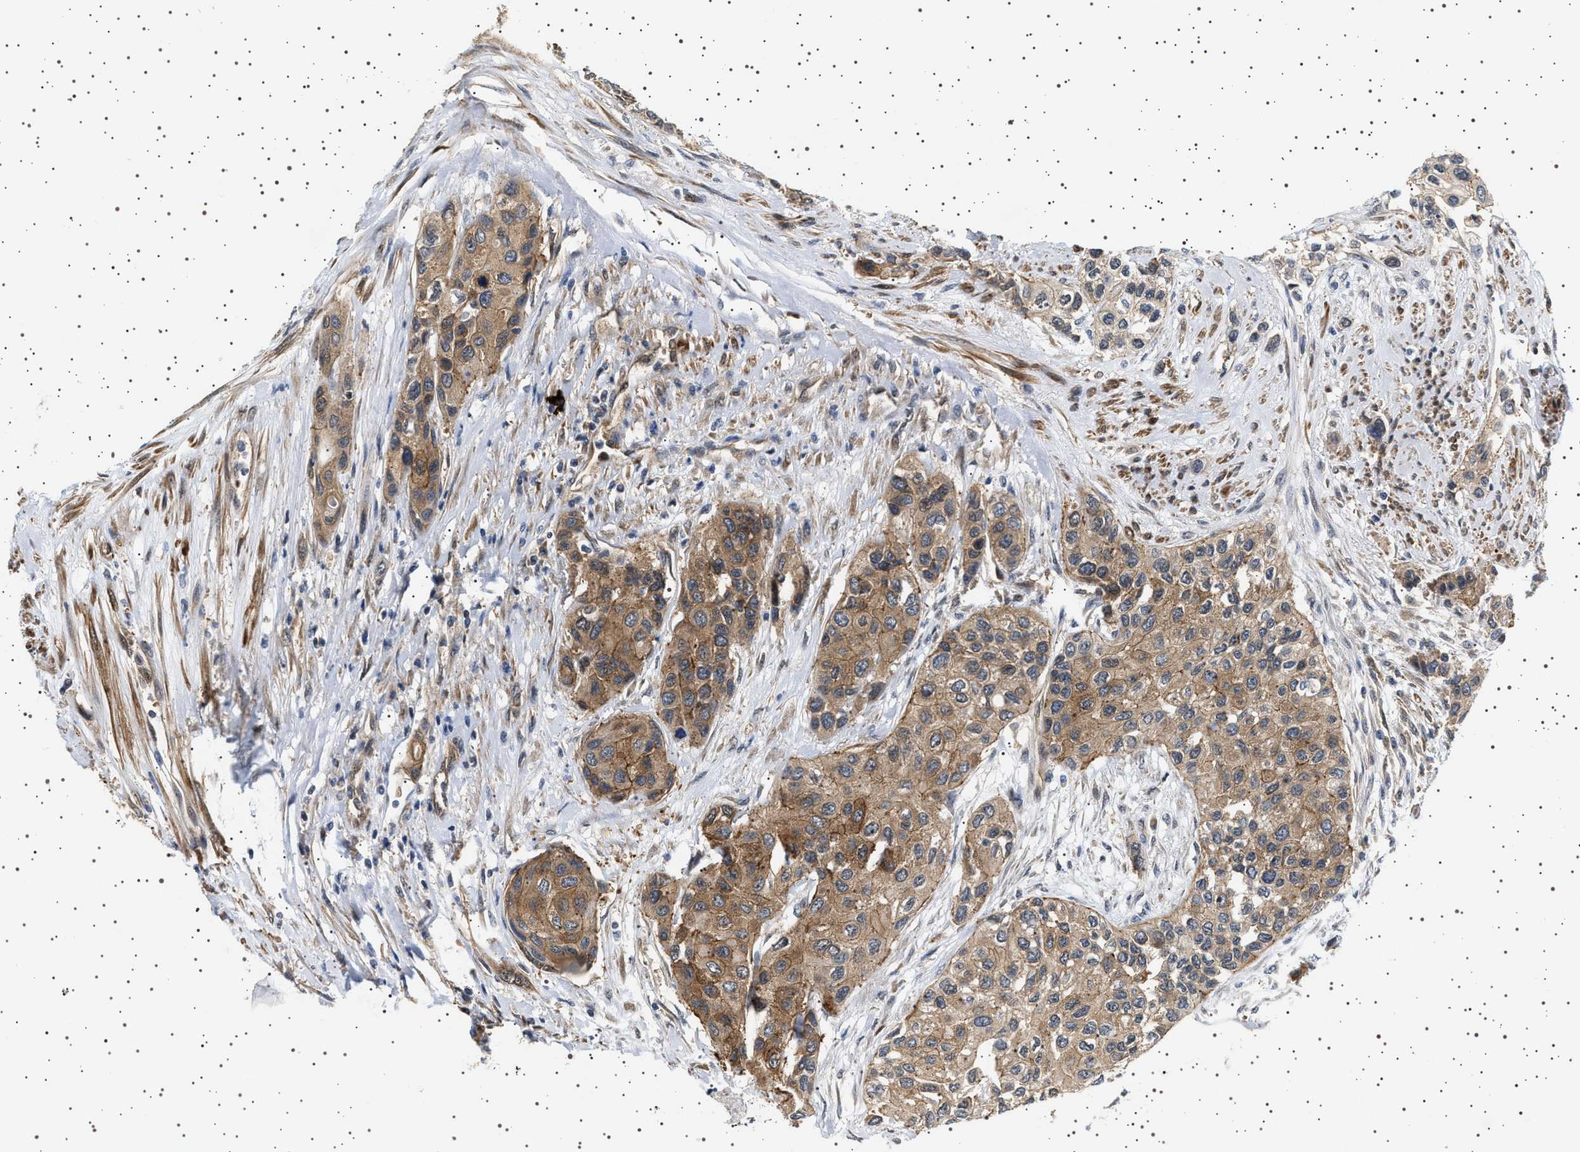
{"staining": {"intensity": "moderate", "quantity": ">75%", "location": "cytoplasmic/membranous"}, "tissue": "urothelial cancer", "cell_type": "Tumor cells", "image_type": "cancer", "snomed": [{"axis": "morphology", "description": "Urothelial carcinoma, High grade"}, {"axis": "topography", "description": "Urinary bladder"}], "caption": "High-magnification brightfield microscopy of high-grade urothelial carcinoma stained with DAB (3,3'-diaminobenzidine) (brown) and counterstained with hematoxylin (blue). tumor cells exhibit moderate cytoplasmic/membranous expression is present in about>75% of cells.", "gene": "BAG3", "patient": {"sex": "female", "age": 56}}